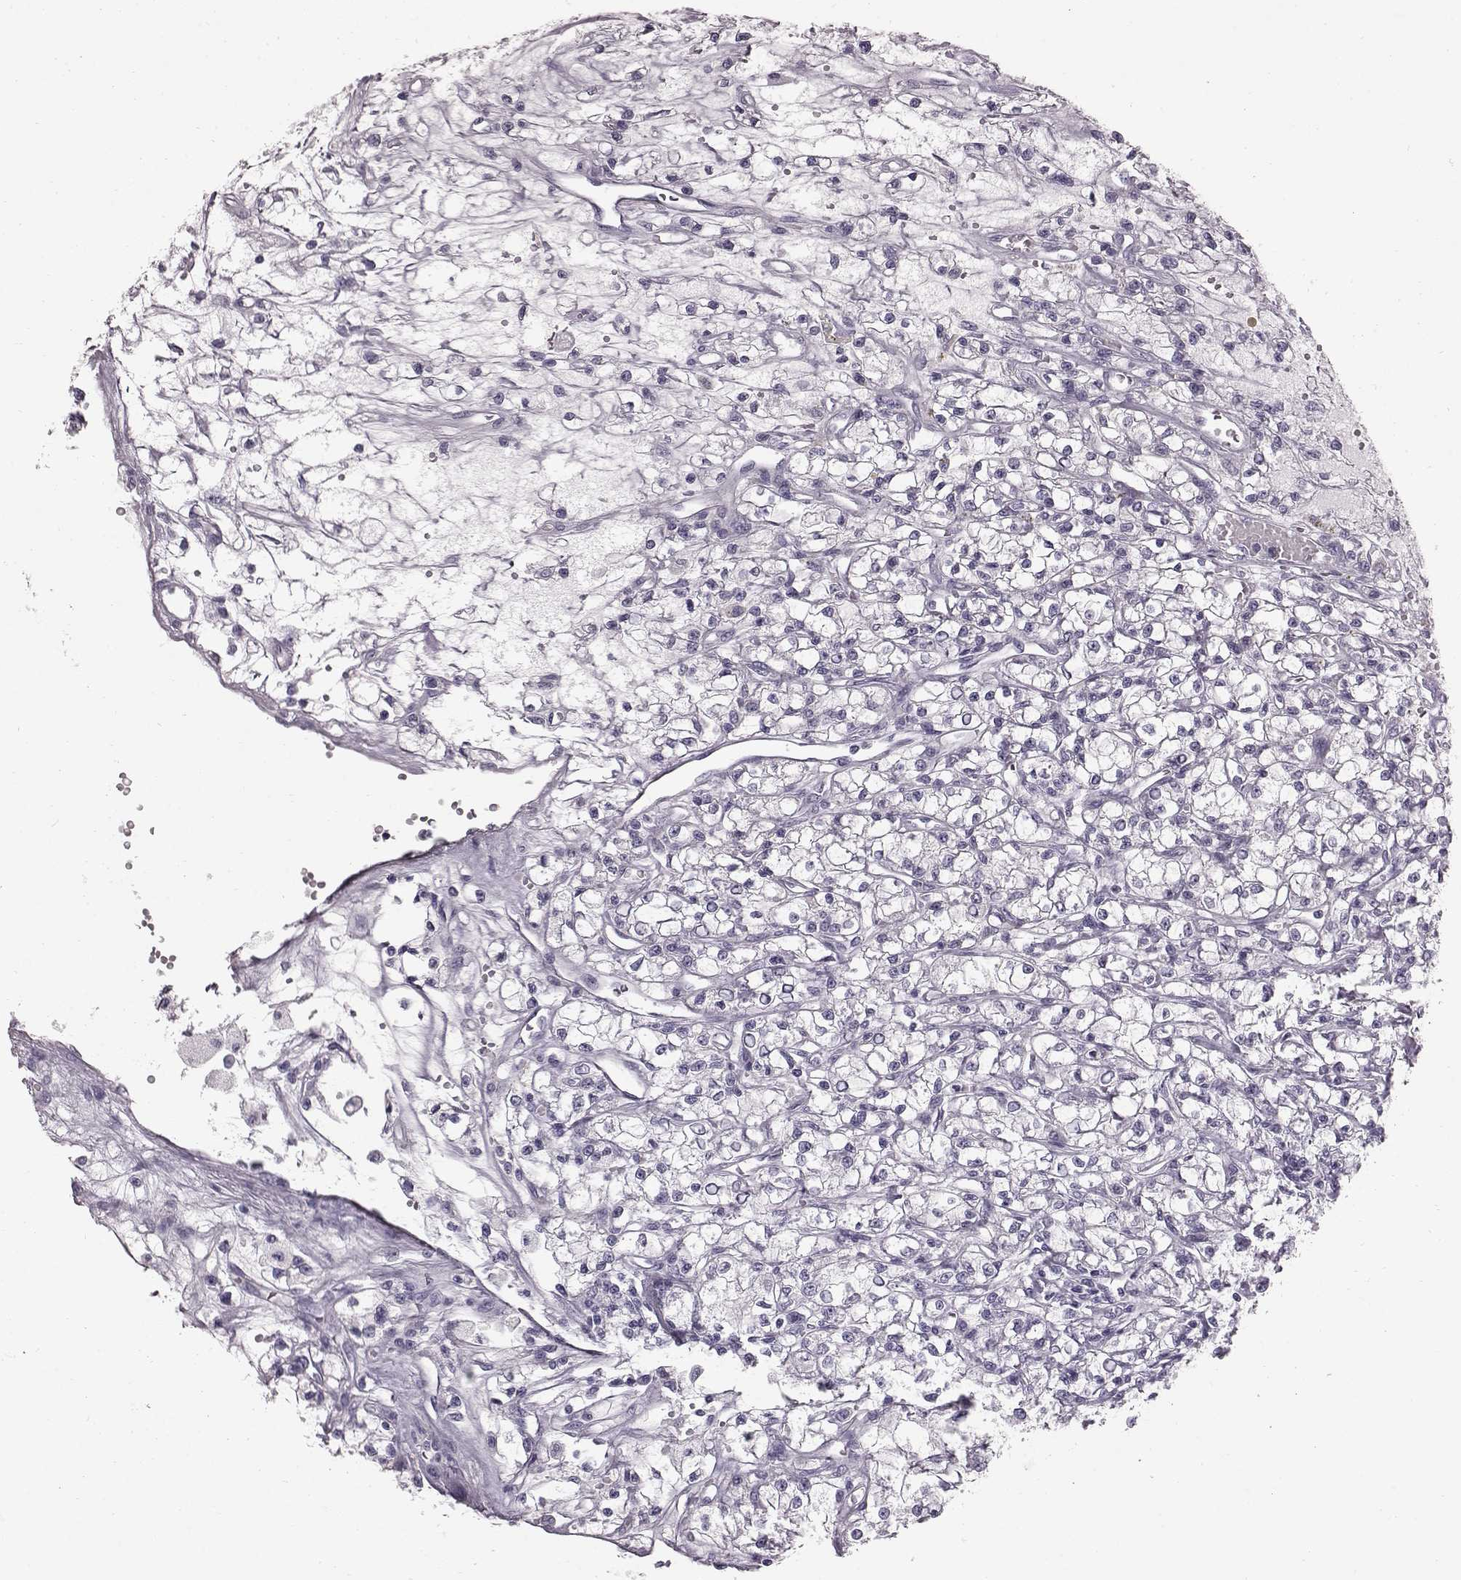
{"staining": {"intensity": "negative", "quantity": "none", "location": "none"}, "tissue": "renal cancer", "cell_type": "Tumor cells", "image_type": "cancer", "snomed": [{"axis": "morphology", "description": "Adenocarcinoma, NOS"}, {"axis": "topography", "description": "Kidney"}], "caption": "Histopathology image shows no protein expression in tumor cells of renal adenocarcinoma tissue. (DAB immunohistochemistry with hematoxylin counter stain).", "gene": "TCHHL1", "patient": {"sex": "female", "age": 59}}